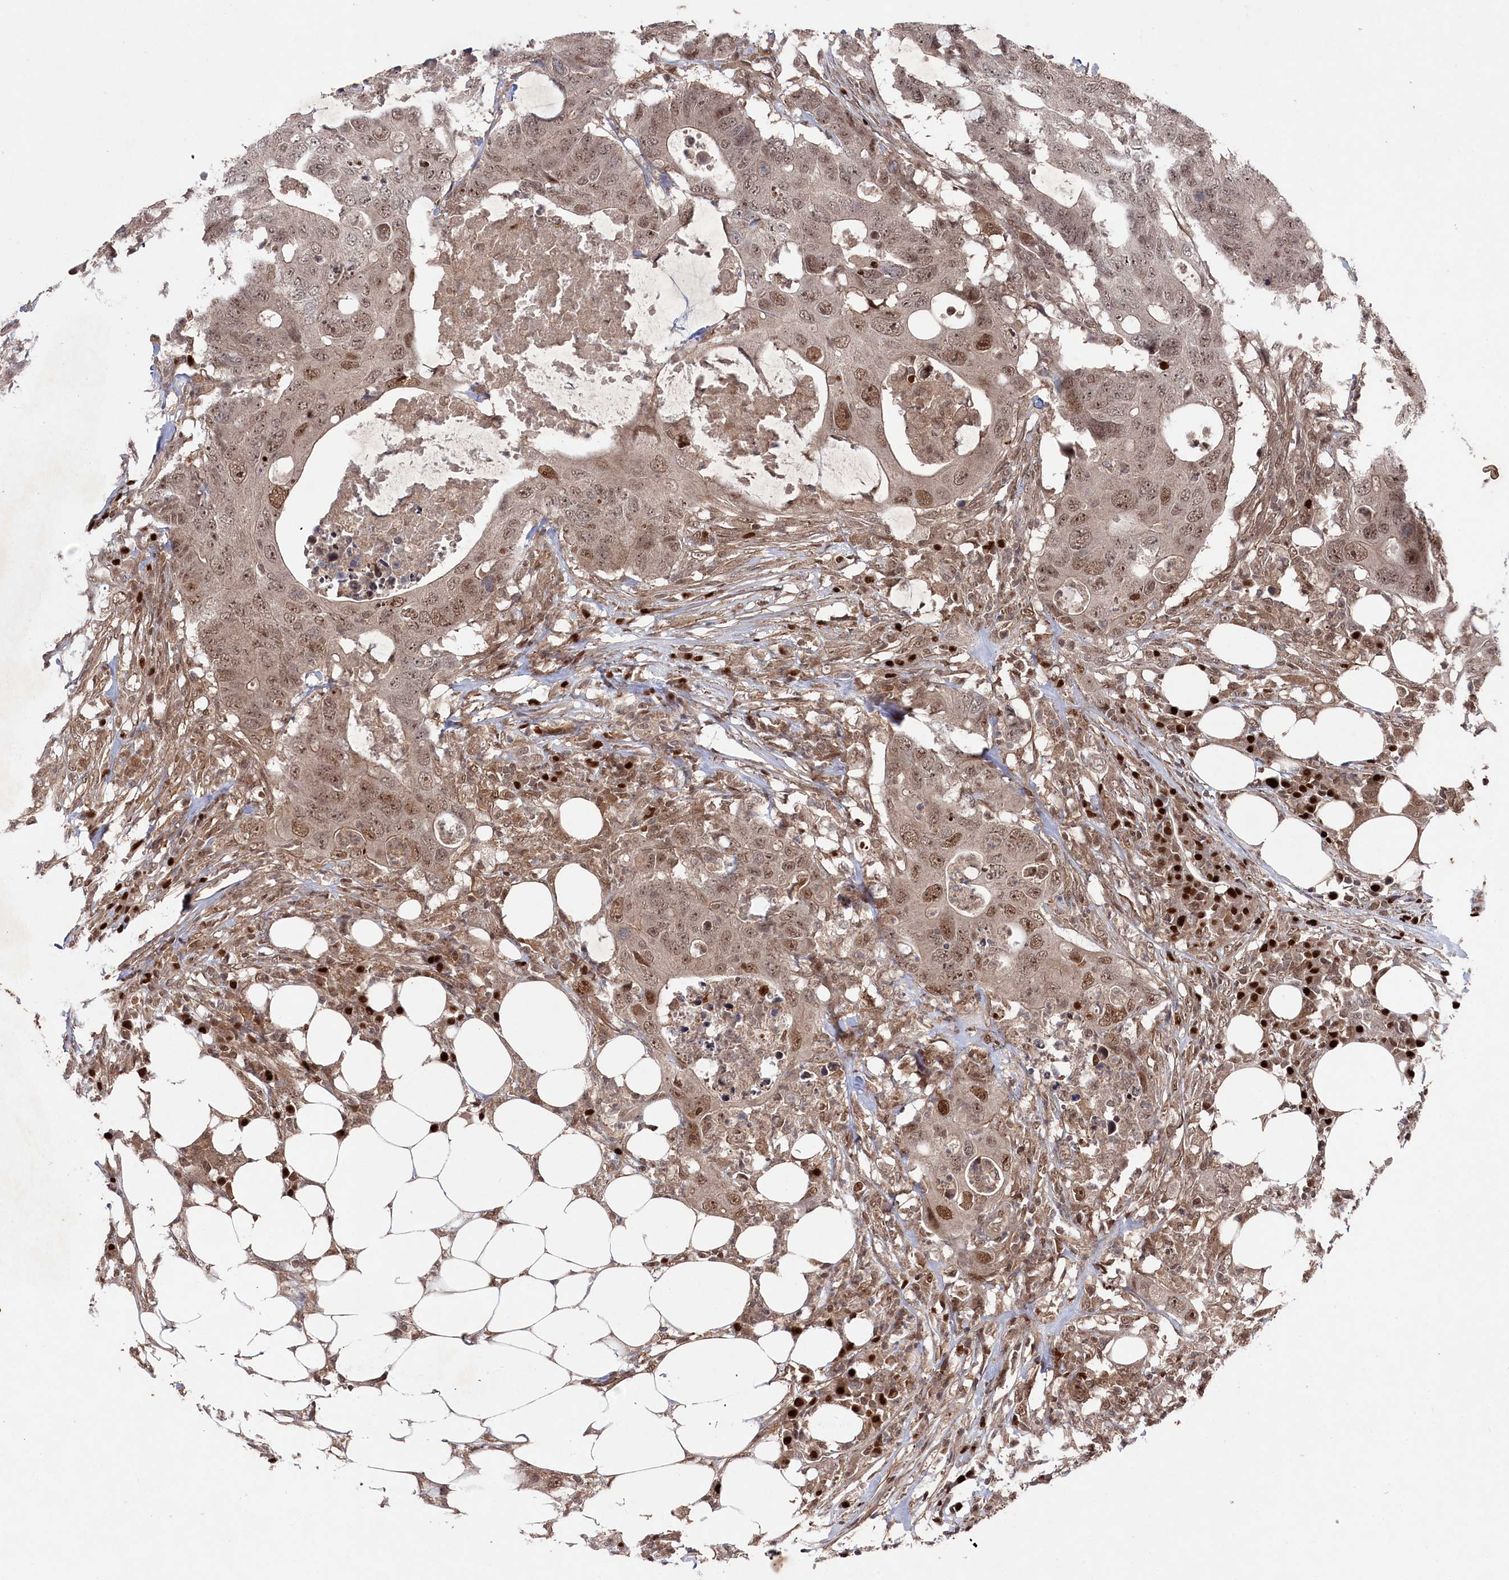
{"staining": {"intensity": "moderate", "quantity": ">75%", "location": "nuclear"}, "tissue": "colorectal cancer", "cell_type": "Tumor cells", "image_type": "cancer", "snomed": [{"axis": "morphology", "description": "Adenocarcinoma, NOS"}, {"axis": "topography", "description": "Colon"}], "caption": "Immunohistochemistry (DAB (3,3'-diaminobenzidine)) staining of human colorectal cancer exhibits moderate nuclear protein expression in approximately >75% of tumor cells.", "gene": "BORCS7", "patient": {"sex": "male", "age": 71}}